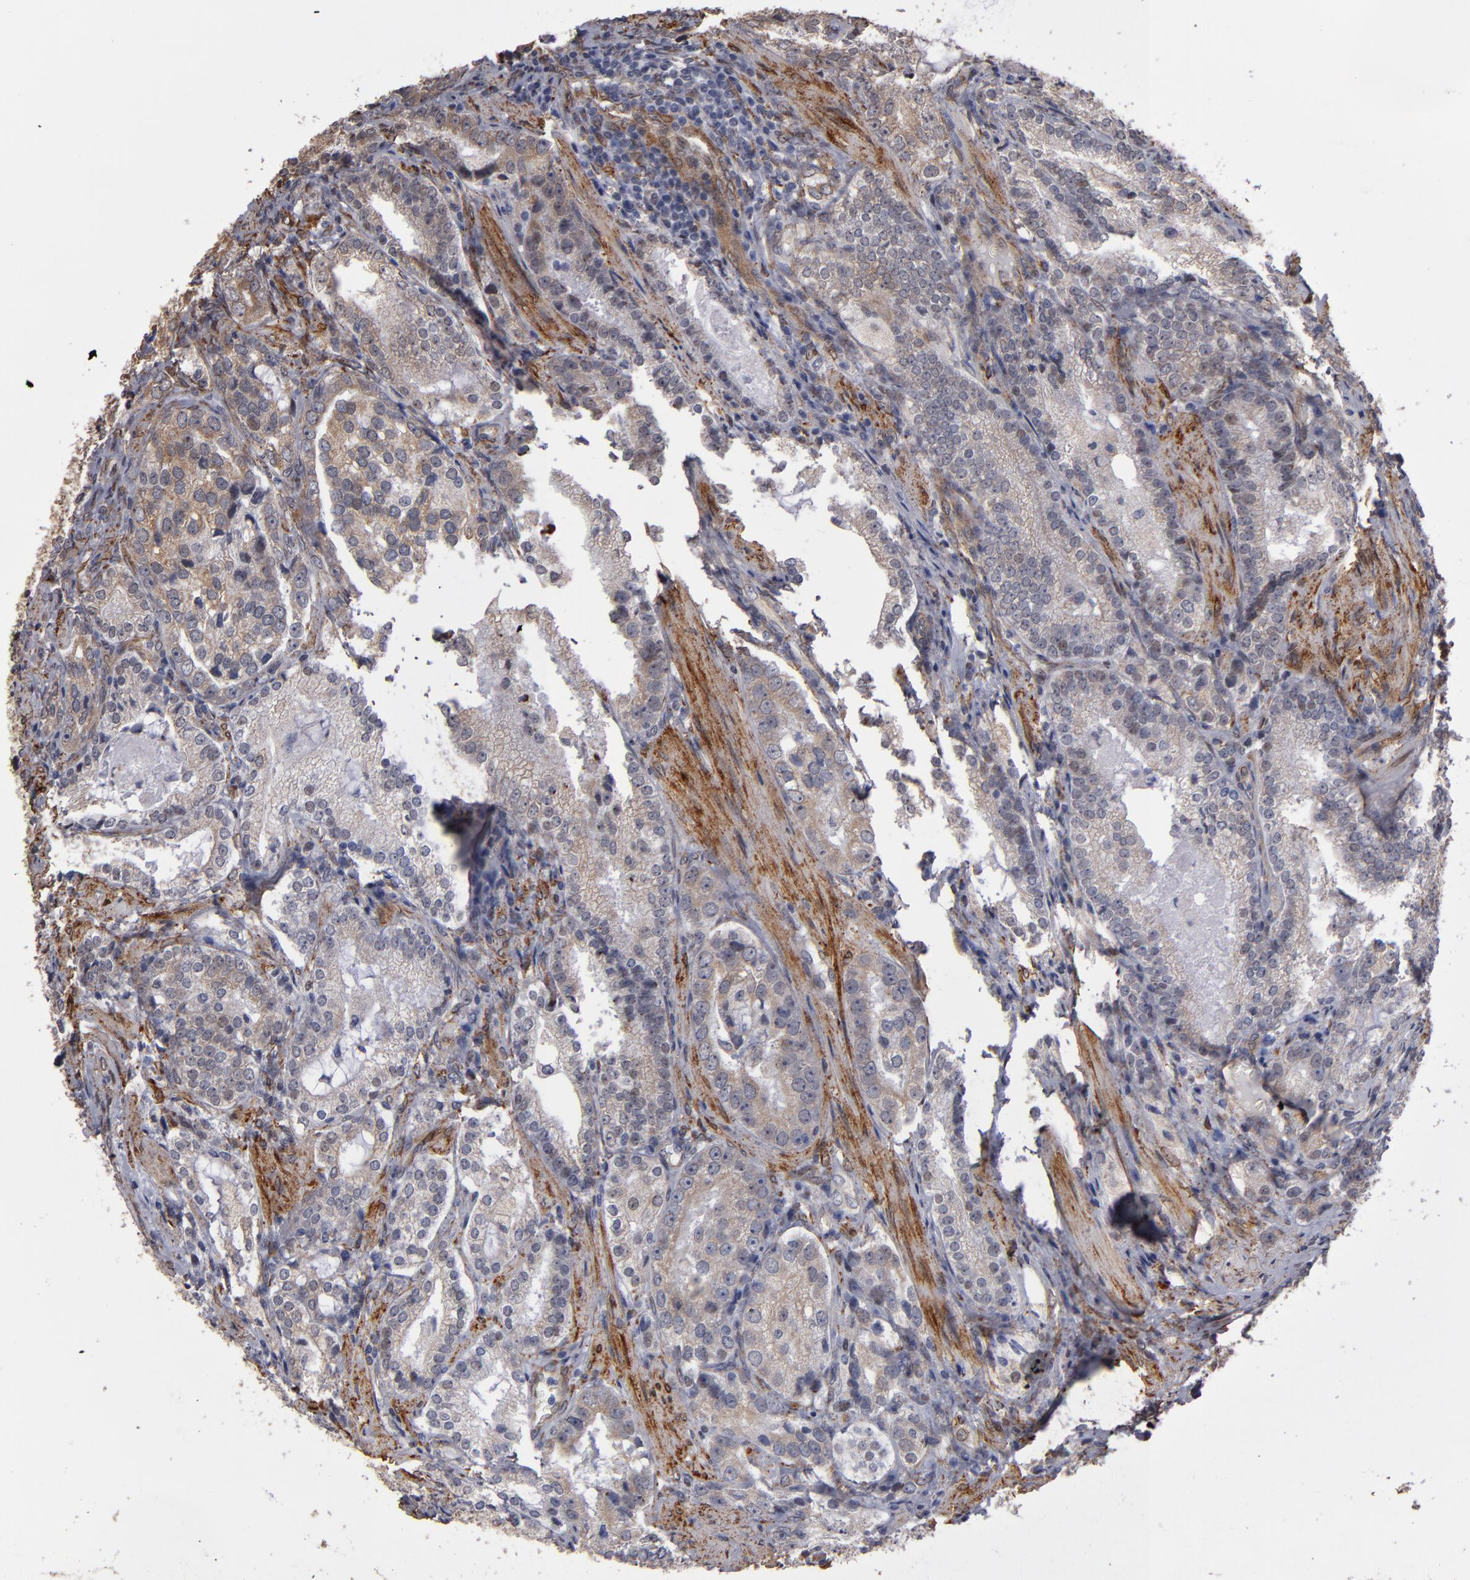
{"staining": {"intensity": "weak", "quantity": ">75%", "location": "cytoplasmic/membranous"}, "tissue": "prostate cancer", "cell_type": "Tumor cells", "image_type": "cancer", "snomed": [{"axis": "morphology", "description": "Adenocarcinoma, High grade"}, {"axis": "topography", "description": "Prostate"}], "caption": "Human high-grade adenocarcinoma (prostate) stained for a protein (brown) exhibits weak cytoplasmic/membranous positive expression in about >75% of tumor cells.", "gene": "PGRMC1", "patient": {"sex": "male", "age": 63}}